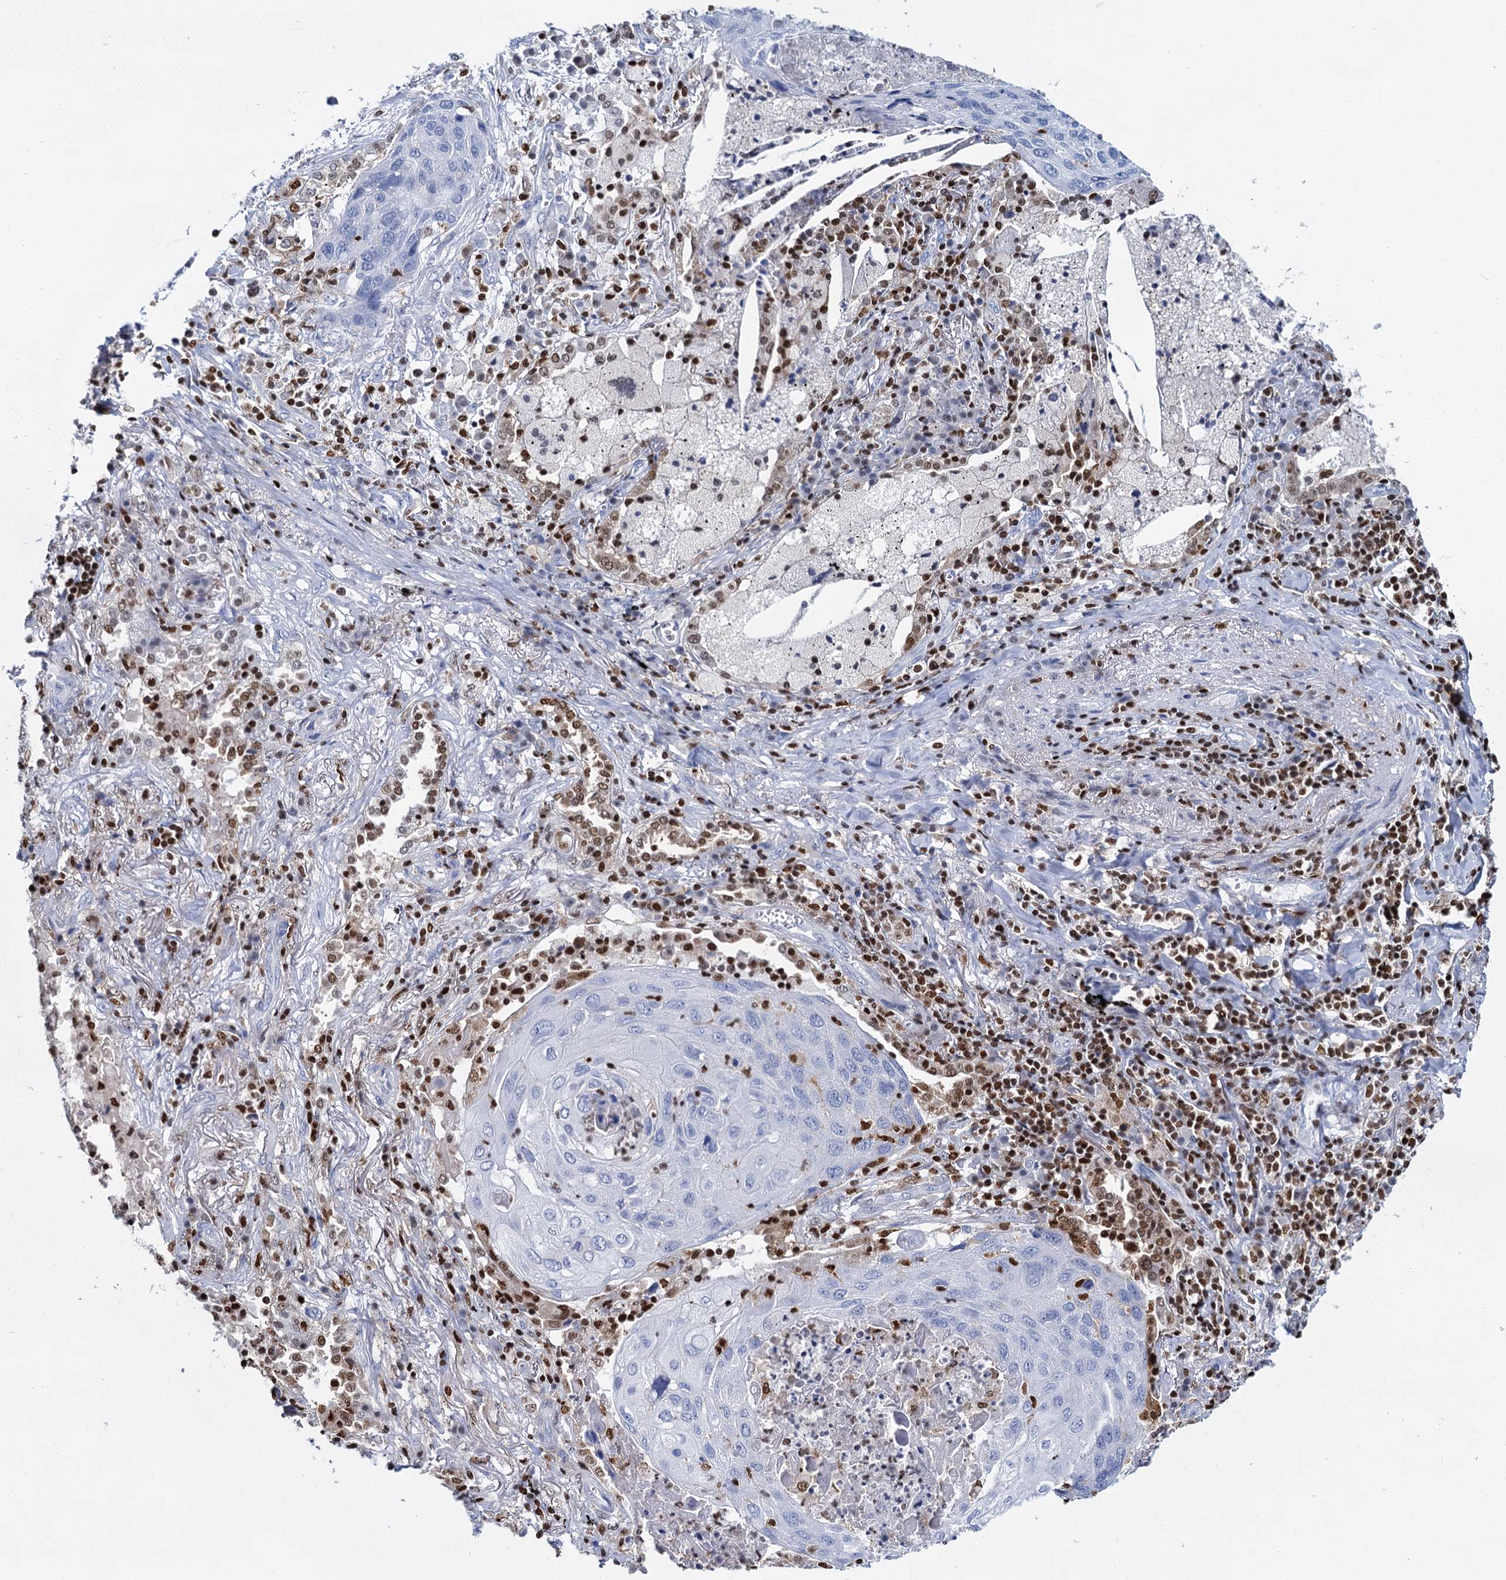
{"staining": {"intensity": "negative", "quantity": "none", "location": "none"}, "tissue": "lung cancer", "cell_type": "Tumor cells", "image_type": "cancer", "snomed": [{"axis": "morphology", "description": "Squamous cell carcinoma, NOS"}, {"axis": "topography", "description": "Lung"}], "caption": "An image of human lung squamous cell carcinoma is negative for staining in tumor cells.", "gene": "CELF2", "patient": {"sex": "female", "age": 63}}